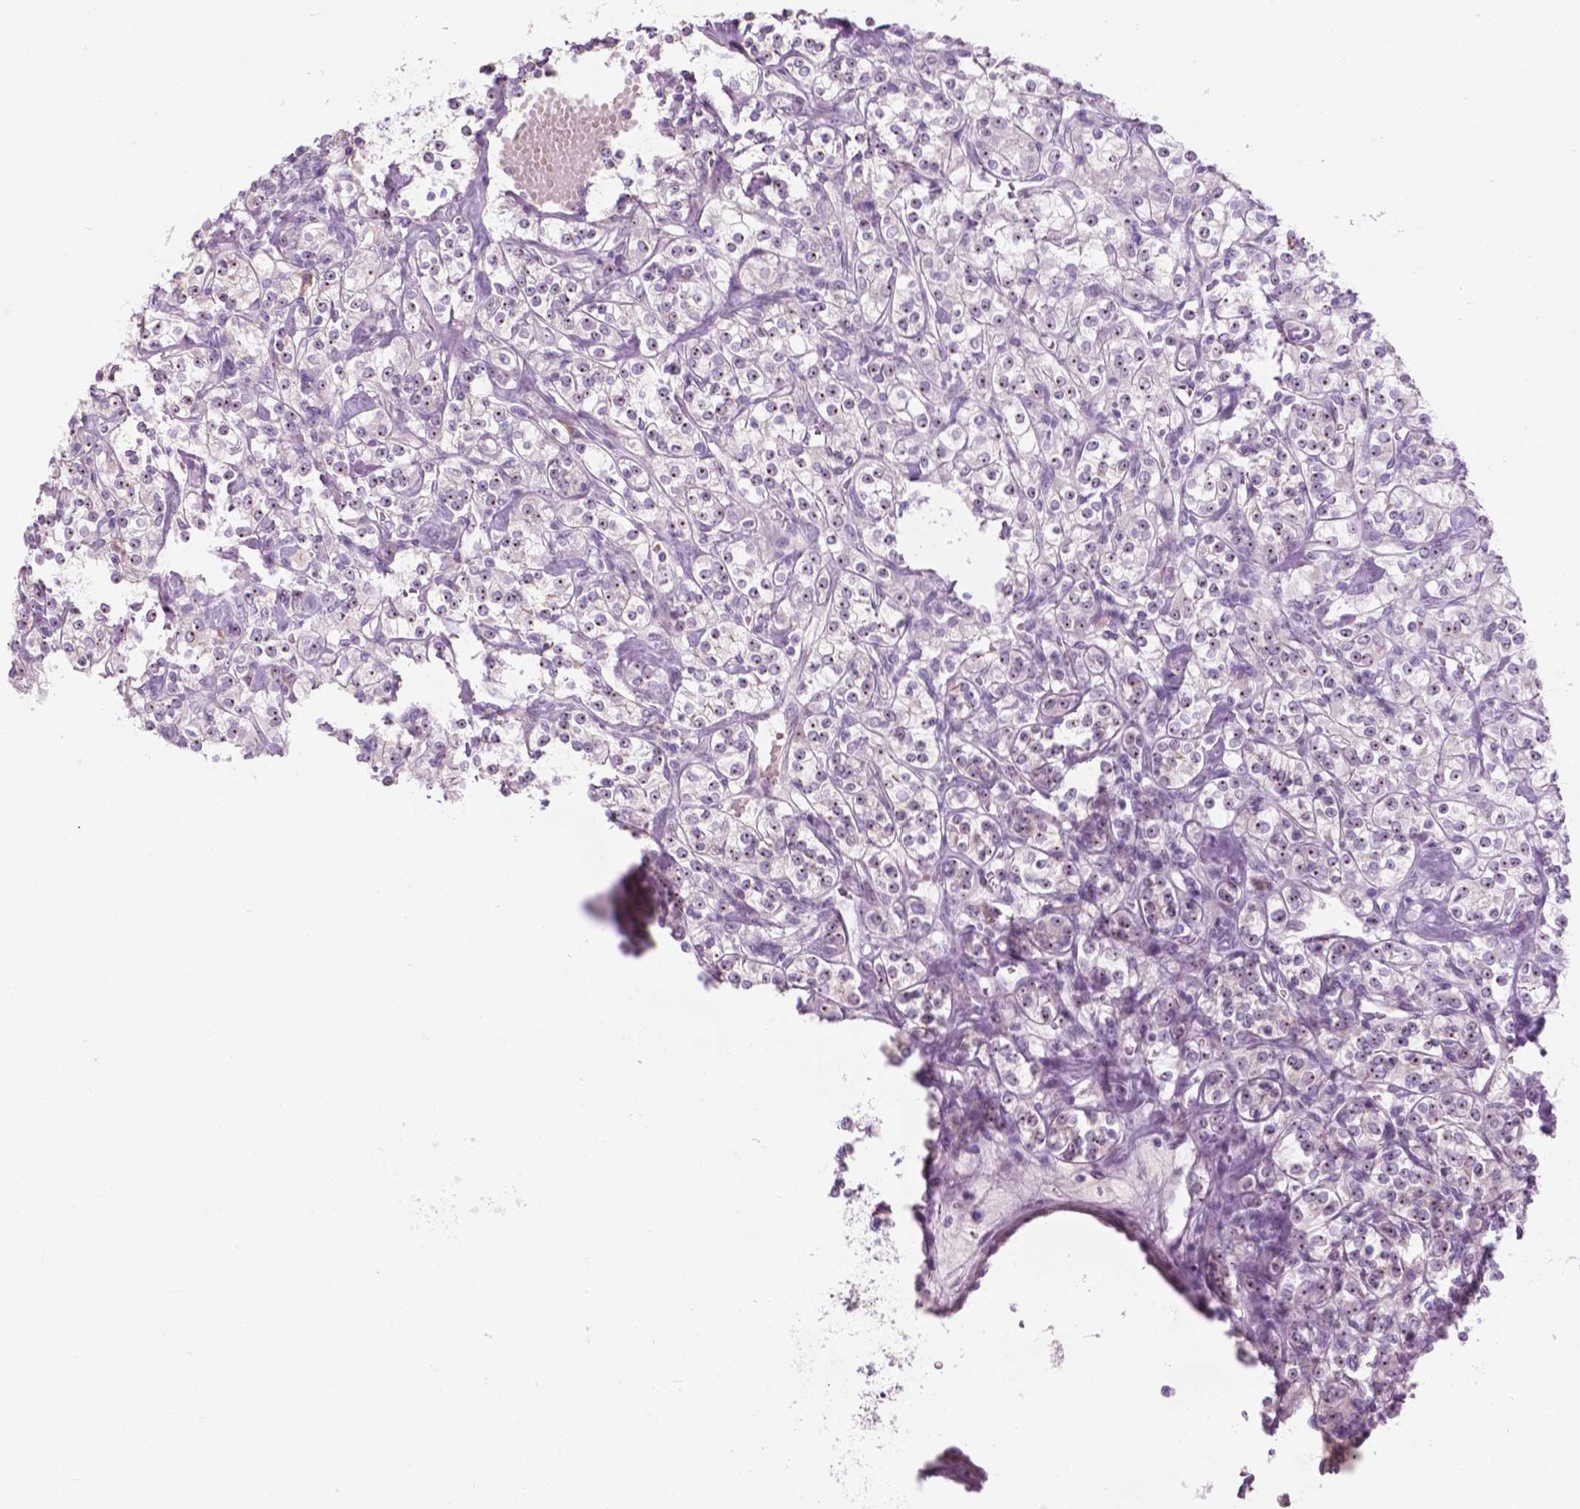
{"staining": {"intensity": "weak", "quantity": "25%-75%", "location": "nuclear"}, "tissue": "renal cancer", "cell_type": "Tumor cells", "image_type": "cancer", "snomed": [{"axis": "morphology", "description": "Adenocarcinoma, NOS"}, {"axis": "topography", "description": "Kidney"}], "caption": "The histopathology image reveals a brown stain indicating the presence of a protein in the nuclear of tumor cells in adenocarcinoma (renal). (Stains: DAB (3,3'-diaminobenzidine) in brown, nuclei in blue, Microscopy: brightfield microscopy at high magnification).", "gene": "ZNF853", "patient": {"sex": "male", "age": 77}}